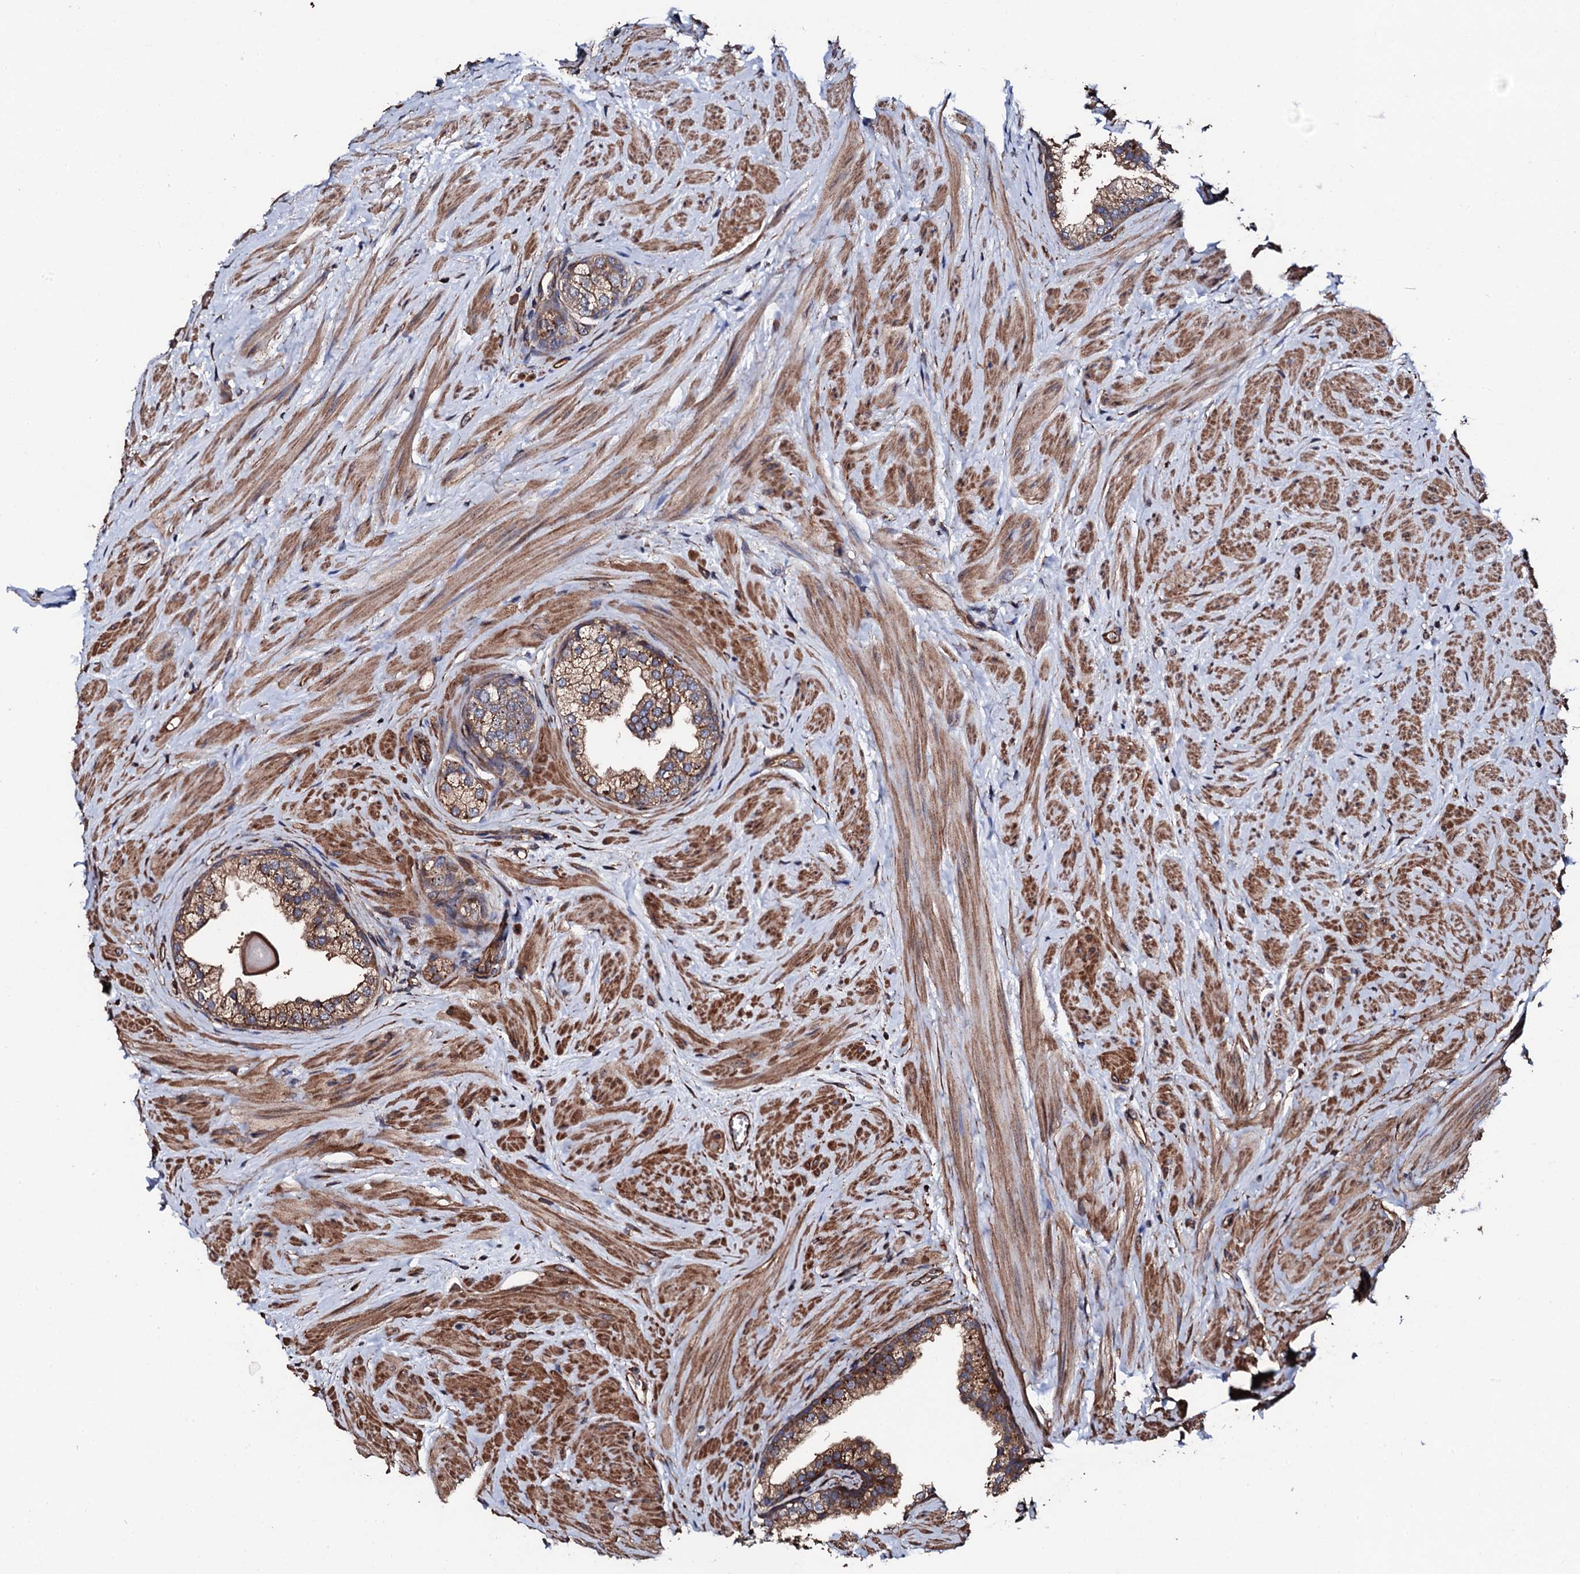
{"staining": {"intensity": "moderate", "quantity": ">75%", "location": "cytoplasmic/membranous"}, "tissue": "prostate", "cell_type": "Glandular cells", "image_type": "normal", "snomed": [{"axis": "morphology", "description": "Normal tissue, NOS"}, {"axis": "topography", "description": "Prostate"}], "caption": "Prostate stained with DAB (3,3'-diaminobenzidine) immunohistochemistry (IHC) exhibits medium levels of moderate cytoplasmic/membranous expression in about >75% of glandular cells. The protein is shown in brown color, while the nuclei are stained blue.", "gene": "CKAP5", "patient": {"sex": "male", "age": 48}}